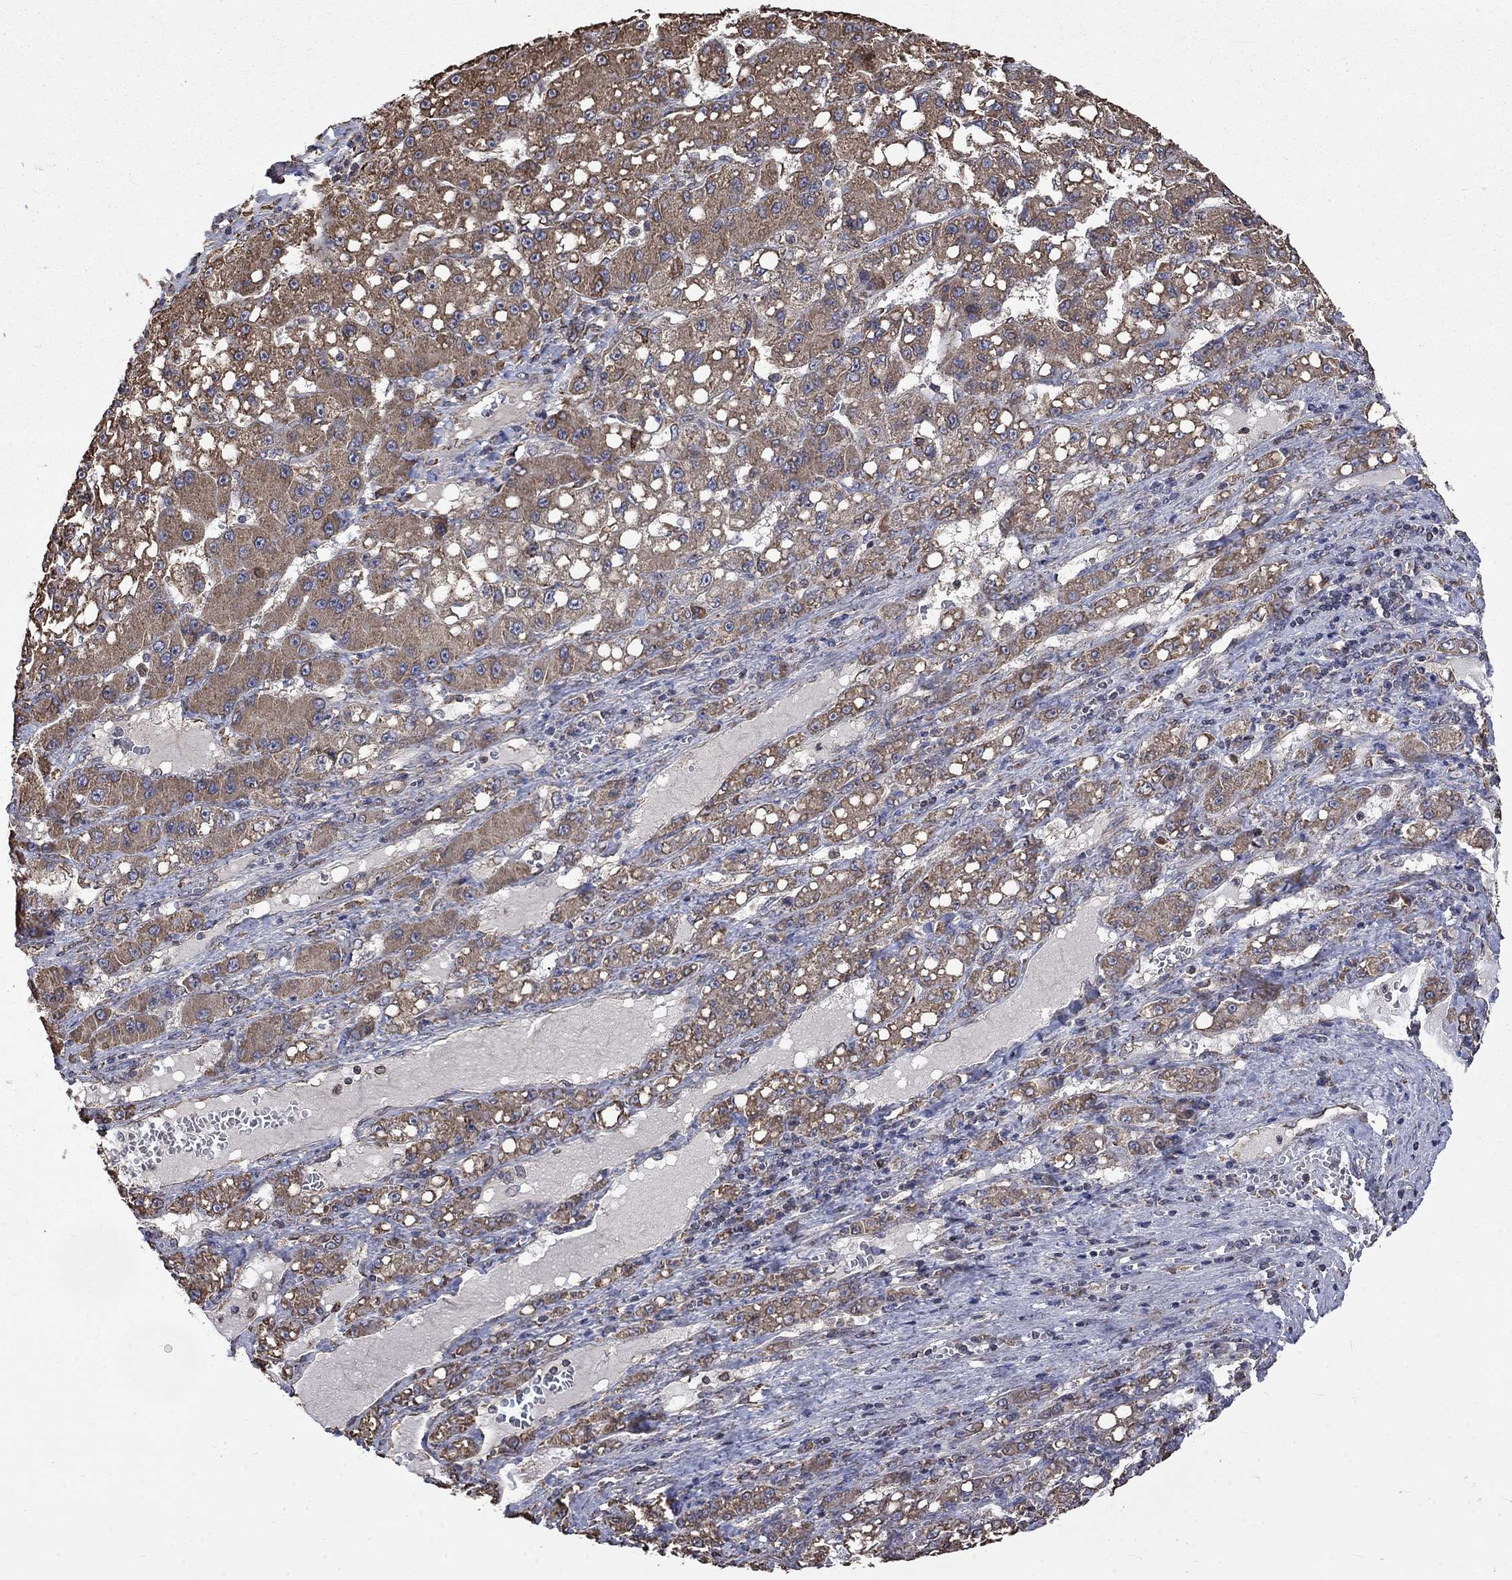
{"staining": {"intensity": "moderate", "quantity": ">75%", "location": "cytoplasmic/membranous"}, "tissue": "liver cancer", "cell_type": "Tumor cells", "image_type": "cancer", "snomed": [{"axis": "morphology", "description": "Carcinoma, Hepatocellular, NOS"}, {"axis": "topography", "description": "Liver"}], "caption": "The image displays staining of liver hepatocellular carcinoma, revealing moderate cytoplasmic/membranous protein staining (brown color) within tumor cells.", "gene": "ESRRA", "patient": {"sex": "female", "age": 65}}